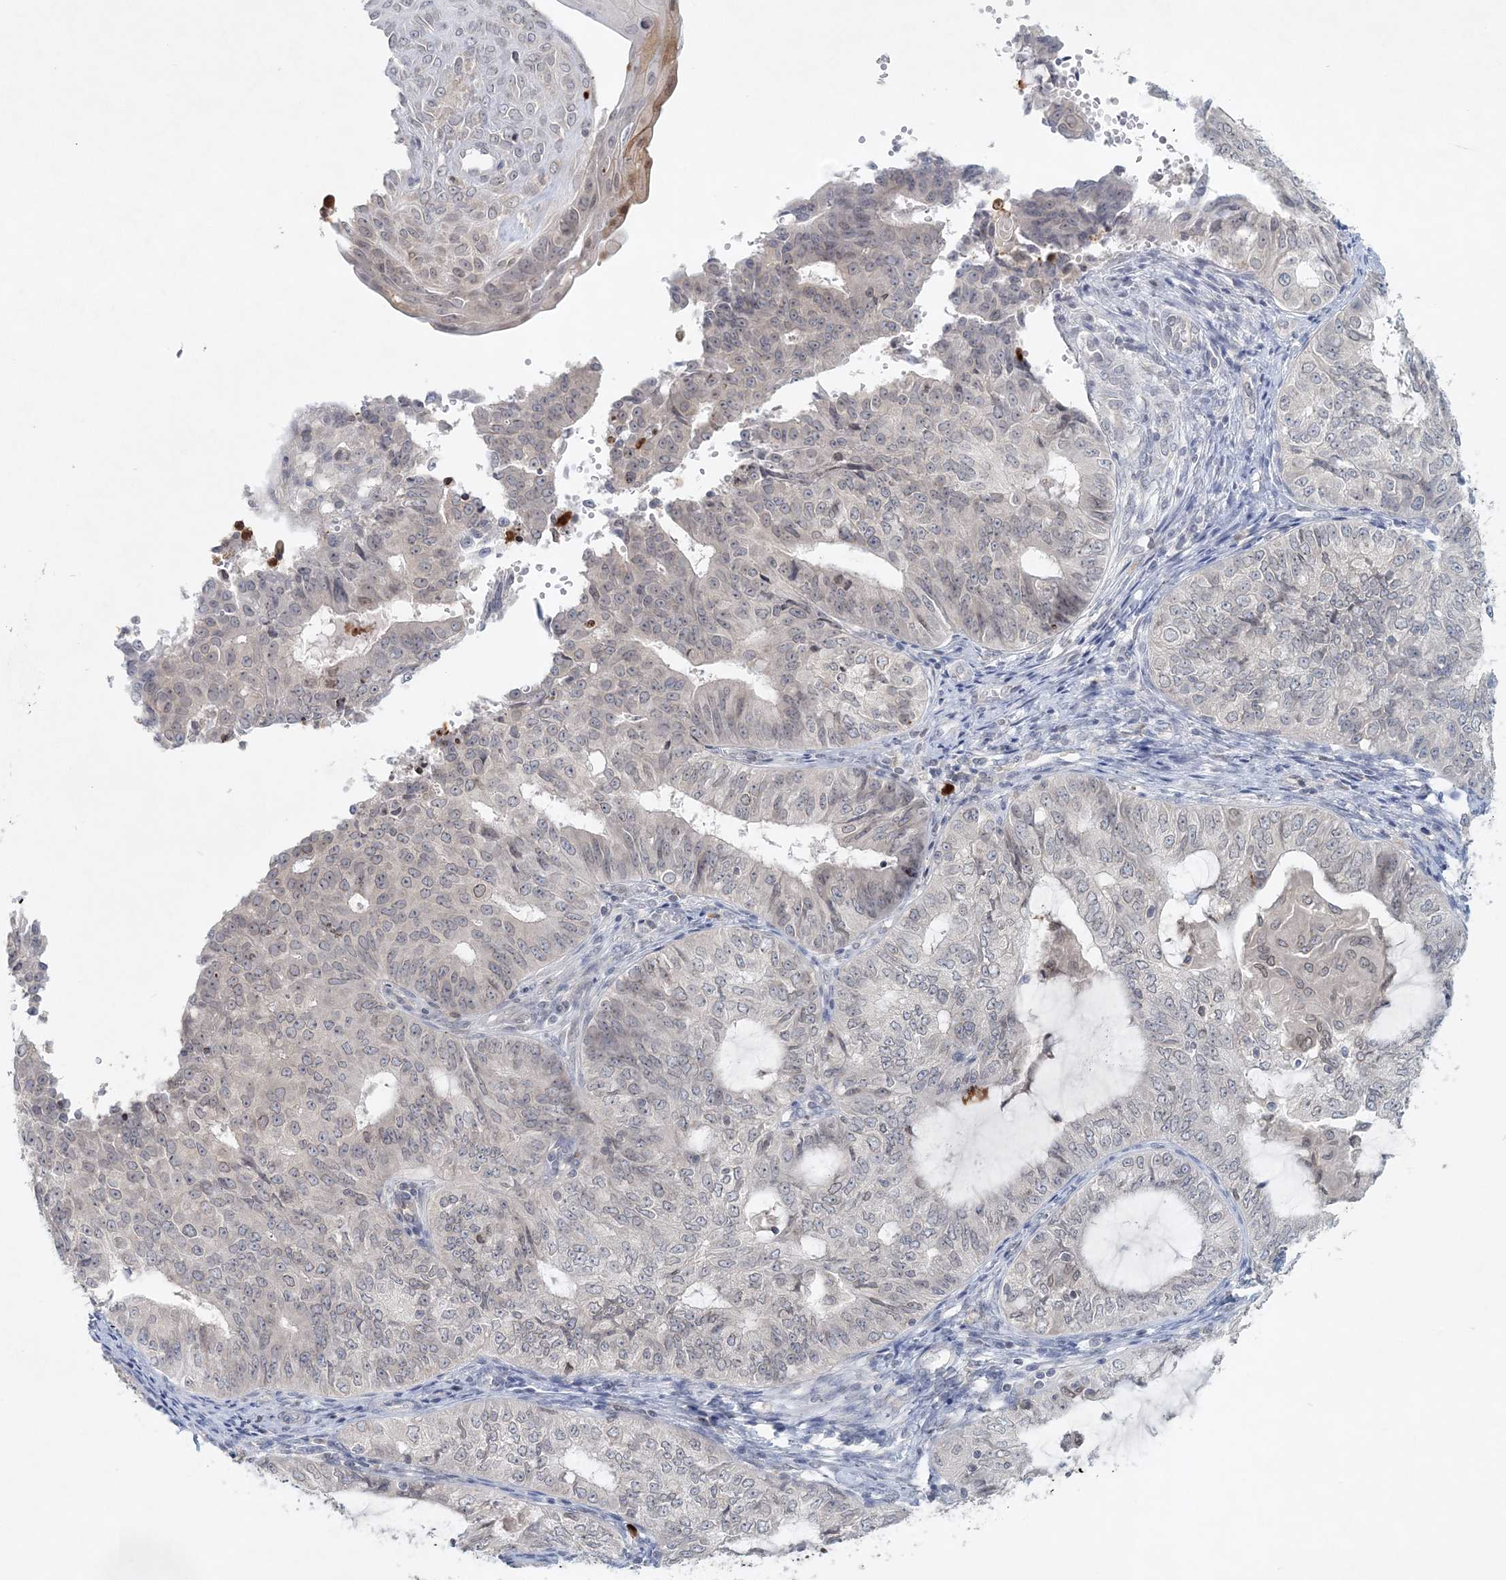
{"staining": {"intensity": "negative", "quantity": "none", "location": "none"}, "tissue": "endometrial cancer", "cell_type": "Tumor cells", "image_type": "cancer", "snomed": [{"axis": "morphology", "description": "Adenocarcinoma, NOS"}, {"axis": "topography", "description": "Endometrium"}], "caption": "A histopathology image of human endometrial cancer (adenocarcinoma) is negative for staining in tumor cells.", "gene": "NUP54", "patient": {"sex": "female", "age": 32}}